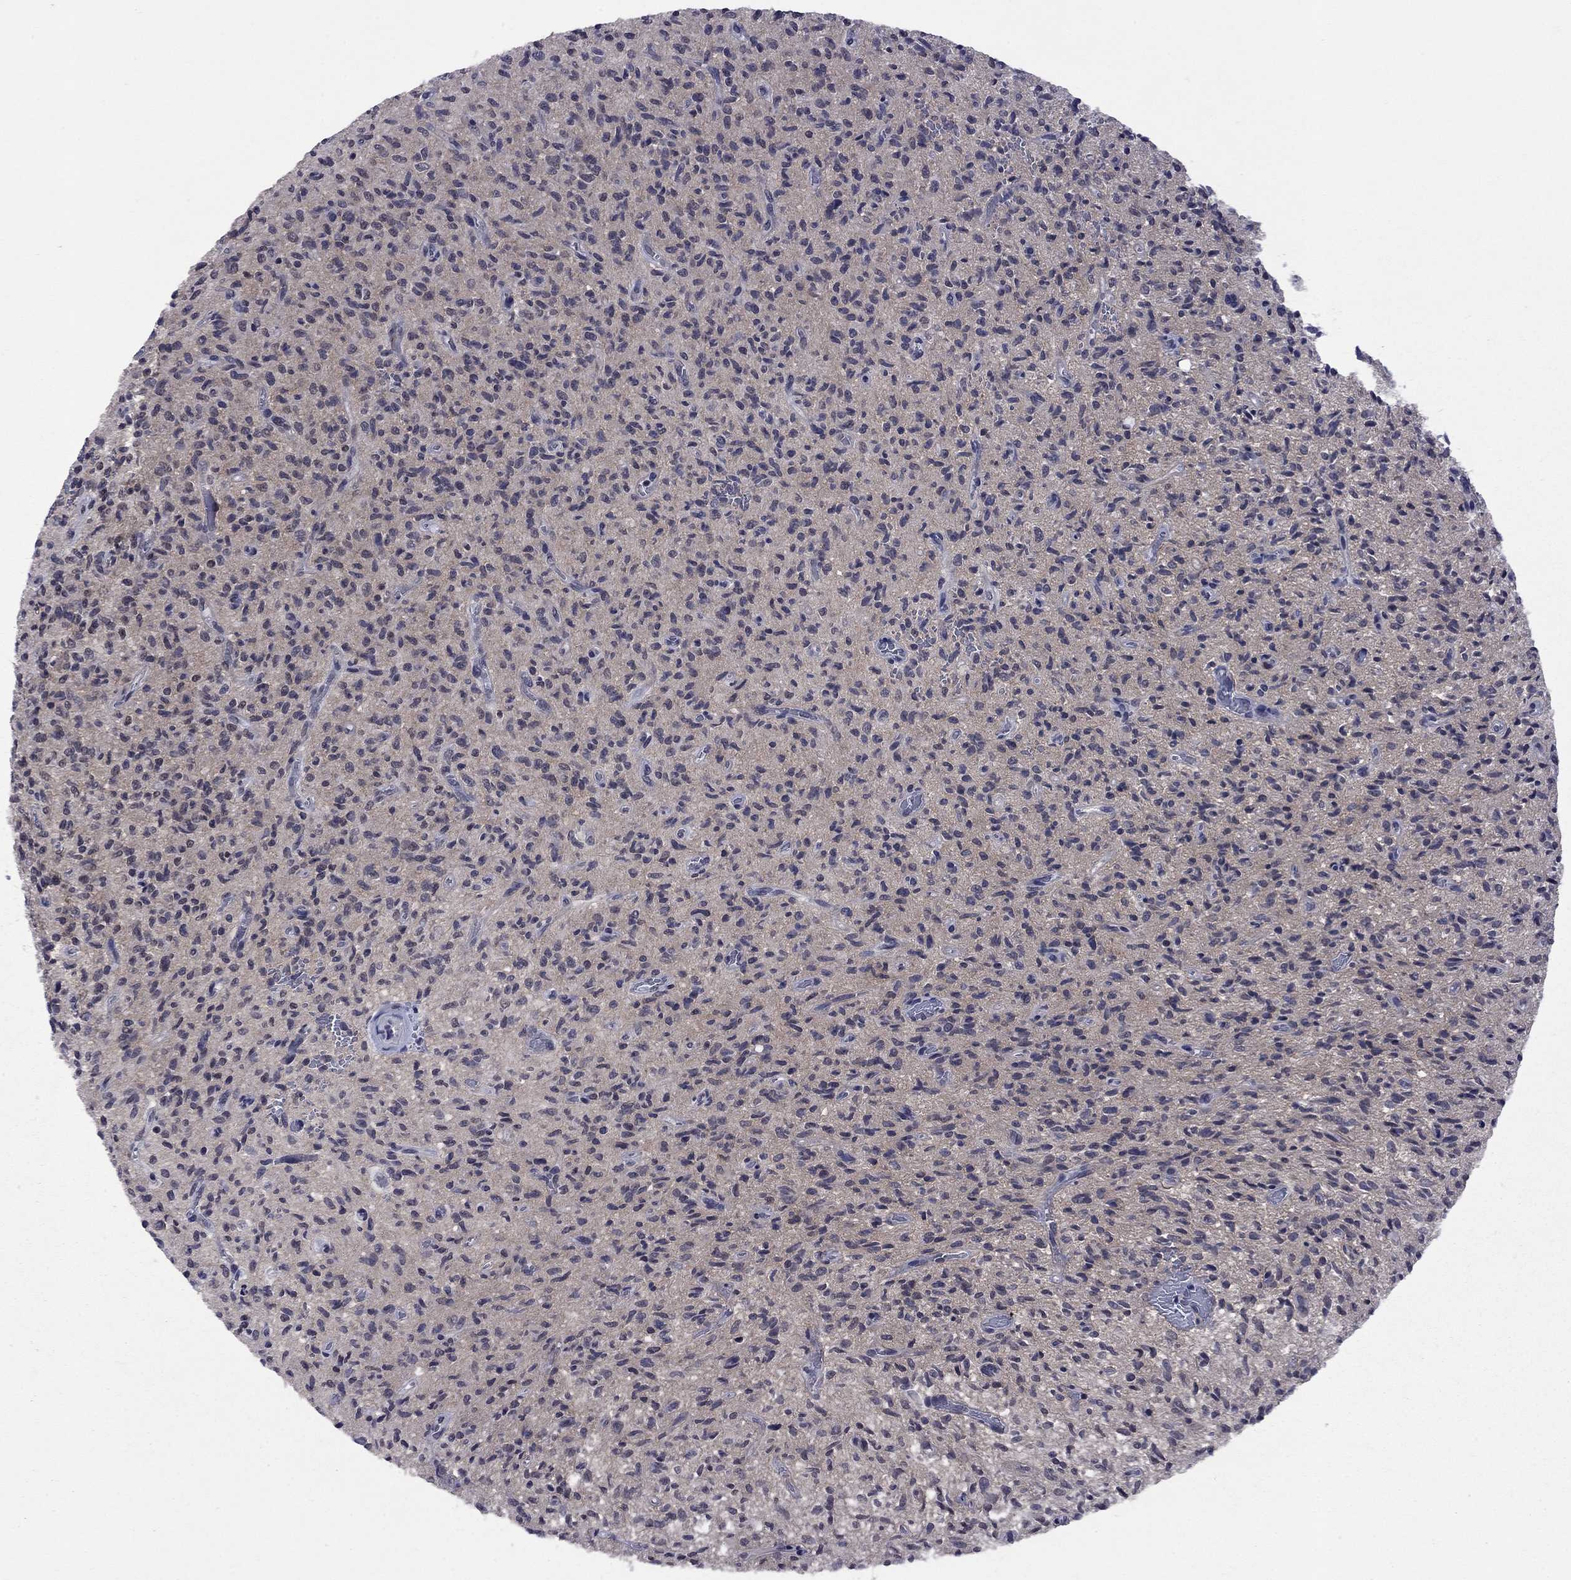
{"staining": {"intensity": "negative", "quantity": "none", "location": "none"}, "tissue": "glioma", "cell_type": "Tumor cells", "image_type": "cancer", "snomed": [{"axis": "morphology", "description": "Glioma, malignant, High grade"}, {"axis": "topography", "description": "Brain"}], "caption": "High power microscopy micrograph of an immunohistochemistry micrograph of glioma, revealing no significant staining in tumor cells. The staining is performed using DAB brown chromogen with nuclei counter-stained in using hematoxylin.", "gene": "TAF9", "patient": {"sex": "male", "age": 64}}